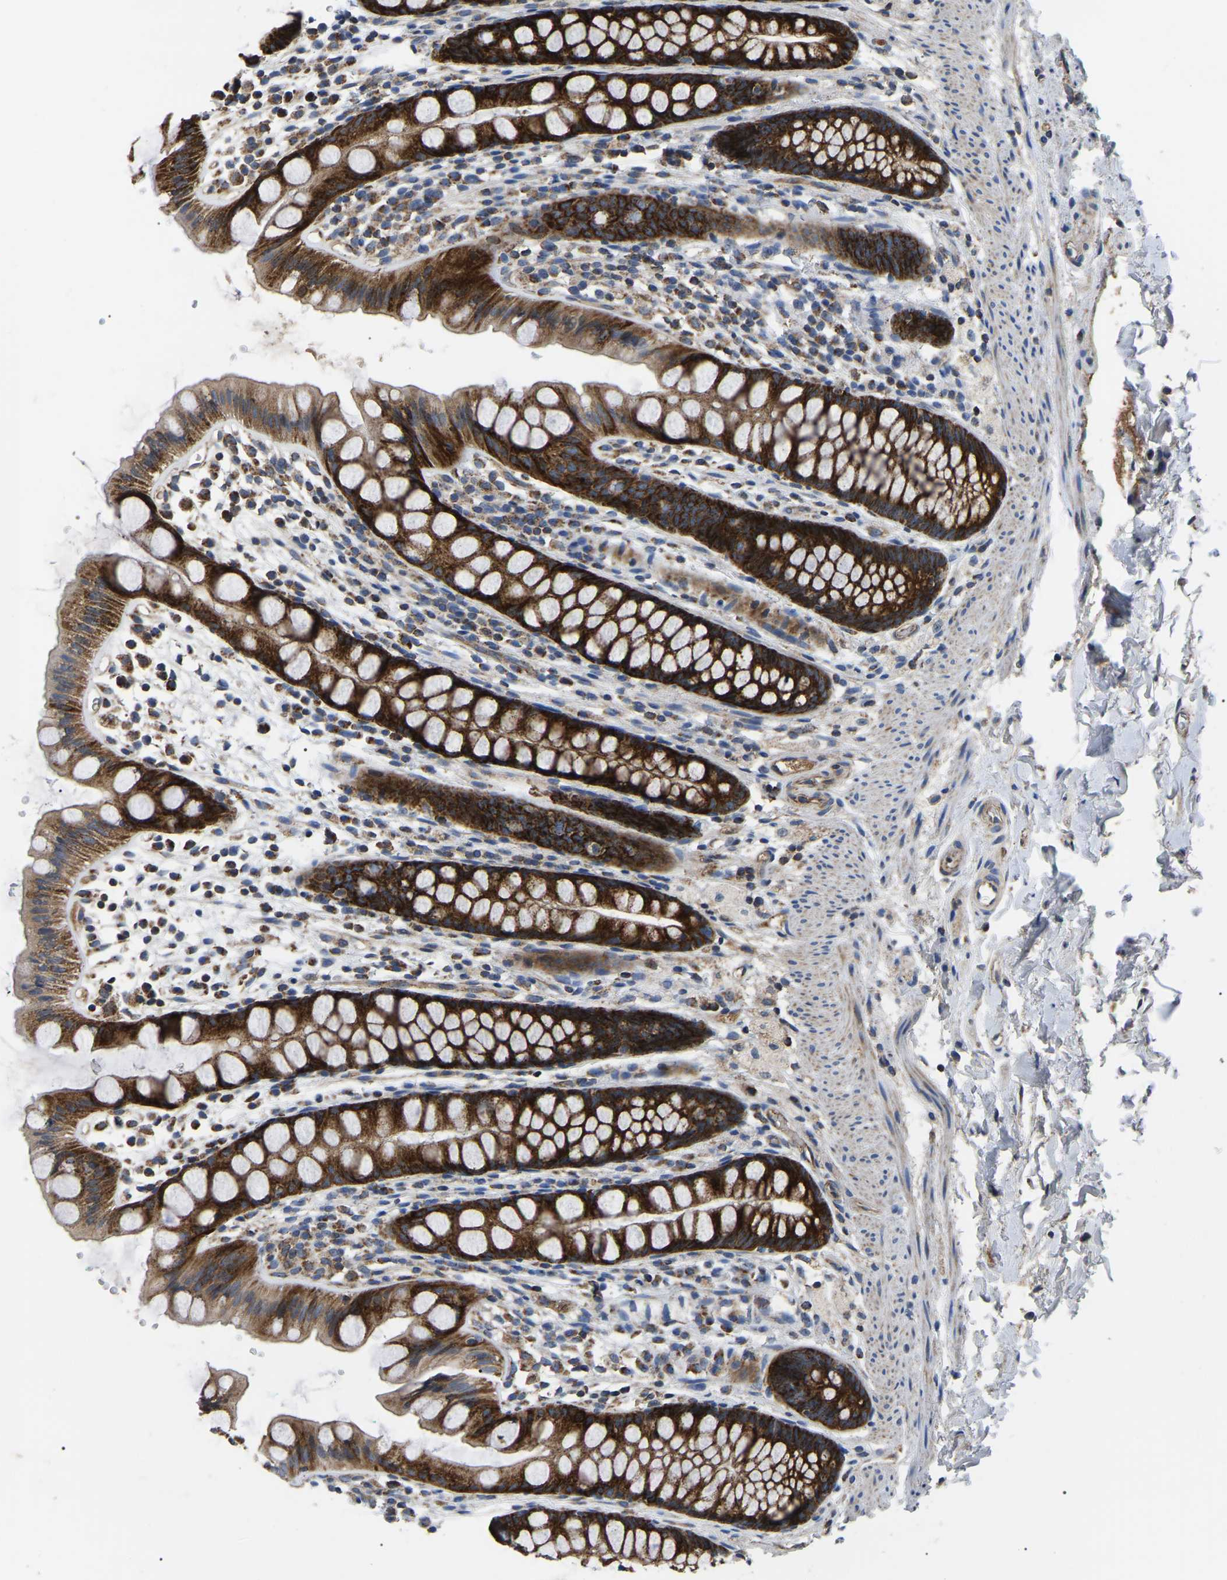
{"staining": {"intensity": "strong", "quantity": ">75%", "location": "cytoplasmic/membranous"}, "tissue": "rectum", "cell_type": "Glandular cells", "image_type": "normal", "snomed": [{"axis": "morphology", "description": "Normal tissue, NOS"}, {"axis": "topography", "description": "Rectum"}], "caption": "Immunohistochemical staining of unremarkable rectum exhibits high levels of strong cytoplasmic/membranous expression in about >75% of glandular cells. The staining was performed using DAB (3,3'-diaminobenzidine) to visualize the protein expression in brown, while the nuclei were stained in blue with hematoxylin (Magnification: 20x).", "gene": "PPM1E", "patient": {"sex": "female", "age": 65}}